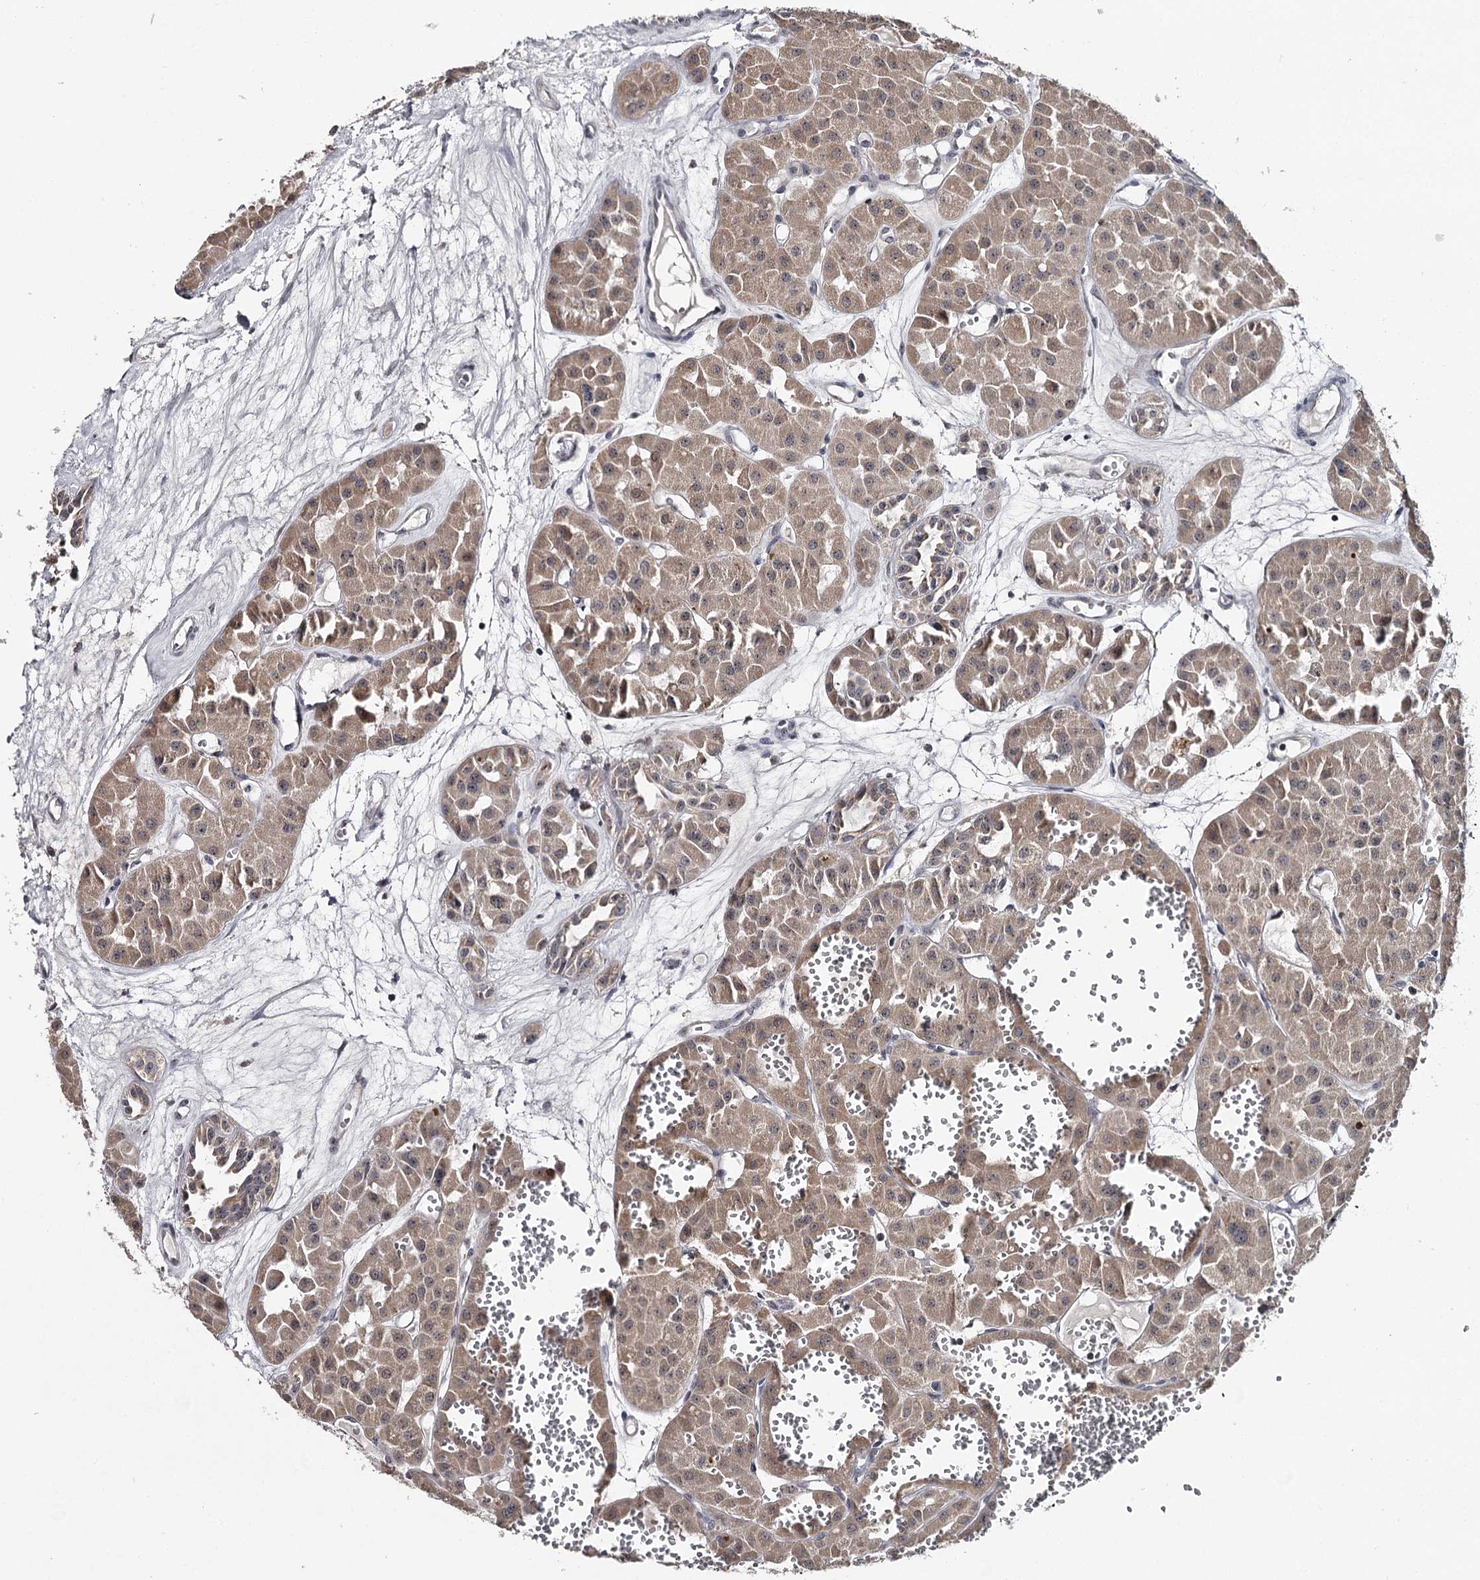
{"staining": {"intensity": "weak", "quantity": ">75%", "location": "cytoplasmic/membranous"}, "tissue": "renal cancer", "cell_type": "Tumor cells", "image_type": "cancer", "snomed": [{"axis": "morphology", "description": "Carcinoma, NOS"}, {"axis": "topography", "description": "Kidney"}], "caption": "Protein expression analysis of carcinoma (renal) demonstrates weak cytoplasmic/membranous expression in about >75% of tumor cells.", "gene": "GTSF1", "patient": {"sex": "female", "age": 75}}